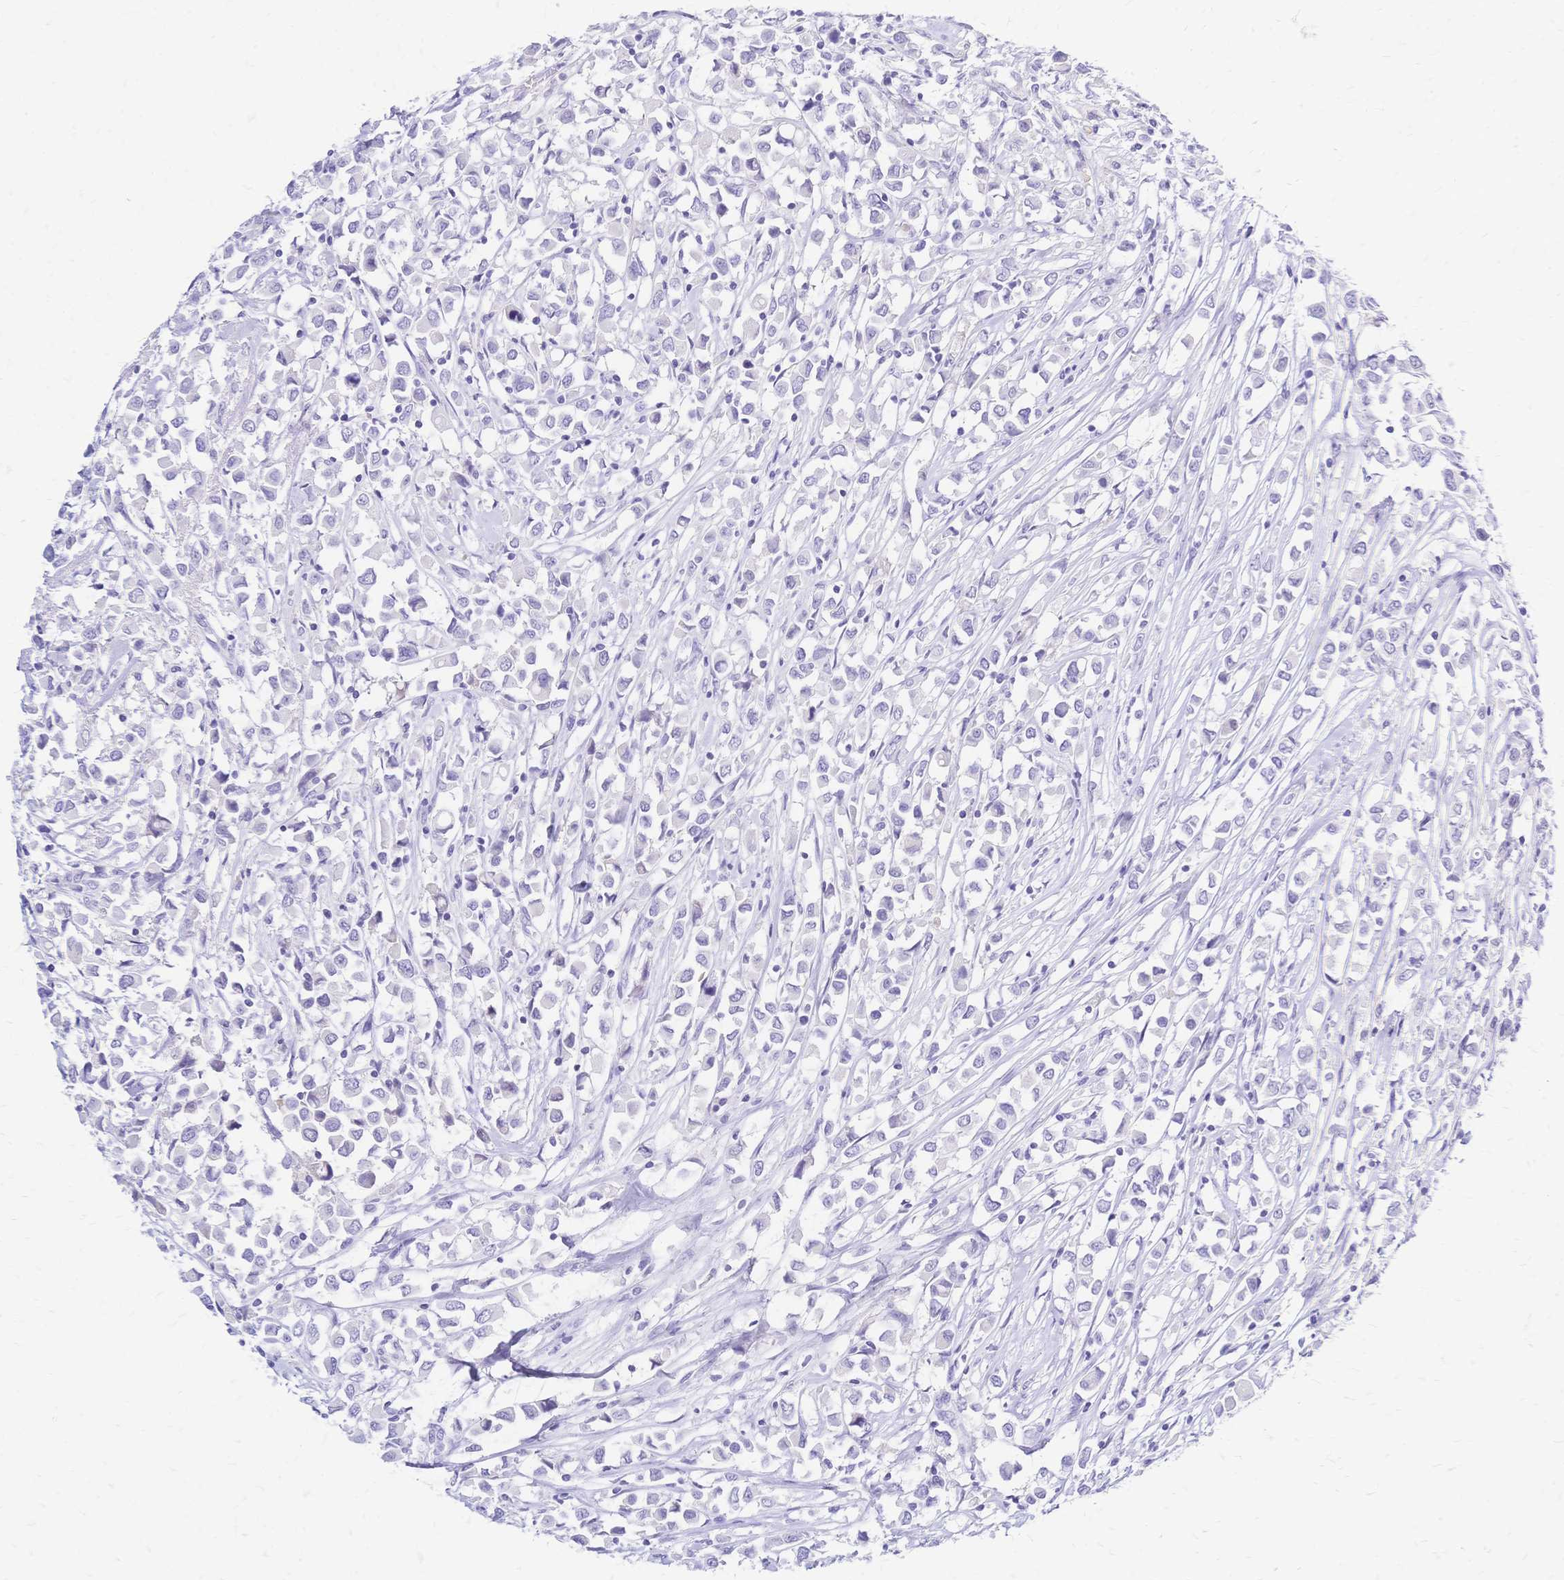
{"staining": {"intensity": "negative", "quantity": "none", "location": "none"}, "tissue": "breast cancer", "cell_type": "Tumor cells", "image_type": "cancer", "snomed": [{"axis": "morphology", "description": "Duct carcinoma"}, {"axis": "topography", "description": "Breast"}], "caption": "An immunohistochemistry (IHC) image of breast cancer (intraductal carcinoma) is shown. There is no staining in tumor cells of breast cancer (intraductal carcinoma).", "gene": "FA2H", "patient": {"sex": "female", "age": 61}}